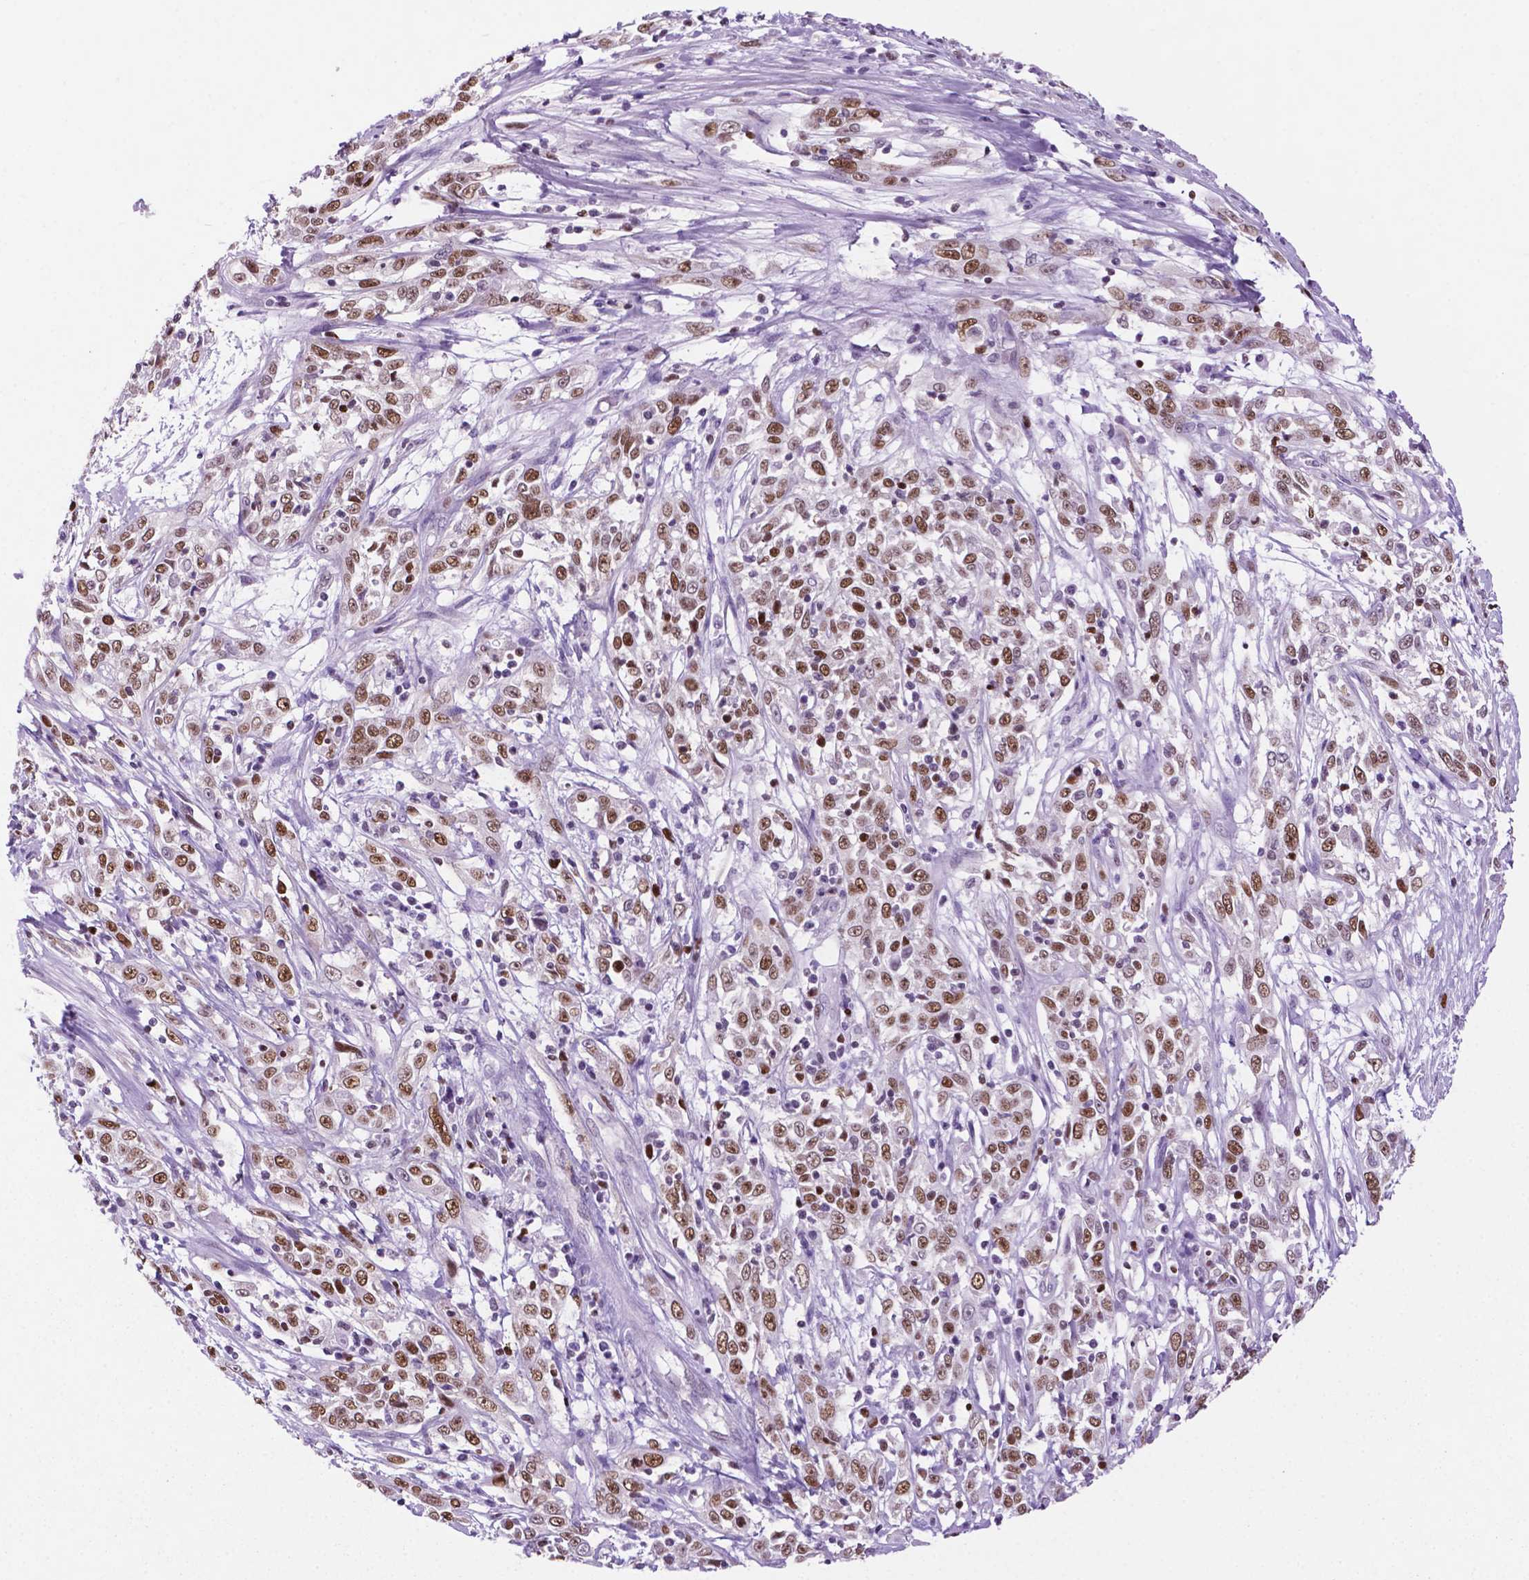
{"staining": {"intensity": "moderate", "quantity": ">75%", "location": "nuclear"}, "tissue": "cervical cancer", "cell_type": "Tumor cells", "image_type": "cancer", "snomed": [{"axis": "morphology", "description": "Adenocarcinoma, NOS"}, {"axis": "topography", "description": "Cervix"}], "caption": "Cervical cancer (adenocarcinoma) stained with DAB (3,3'-diaminobenzidine) IHC displays medium levels of moderate nuclear positivity in about >75% of tumor cells.", "gene": "NCAPH2", "patient": {"sex": "female", "age": 40}}